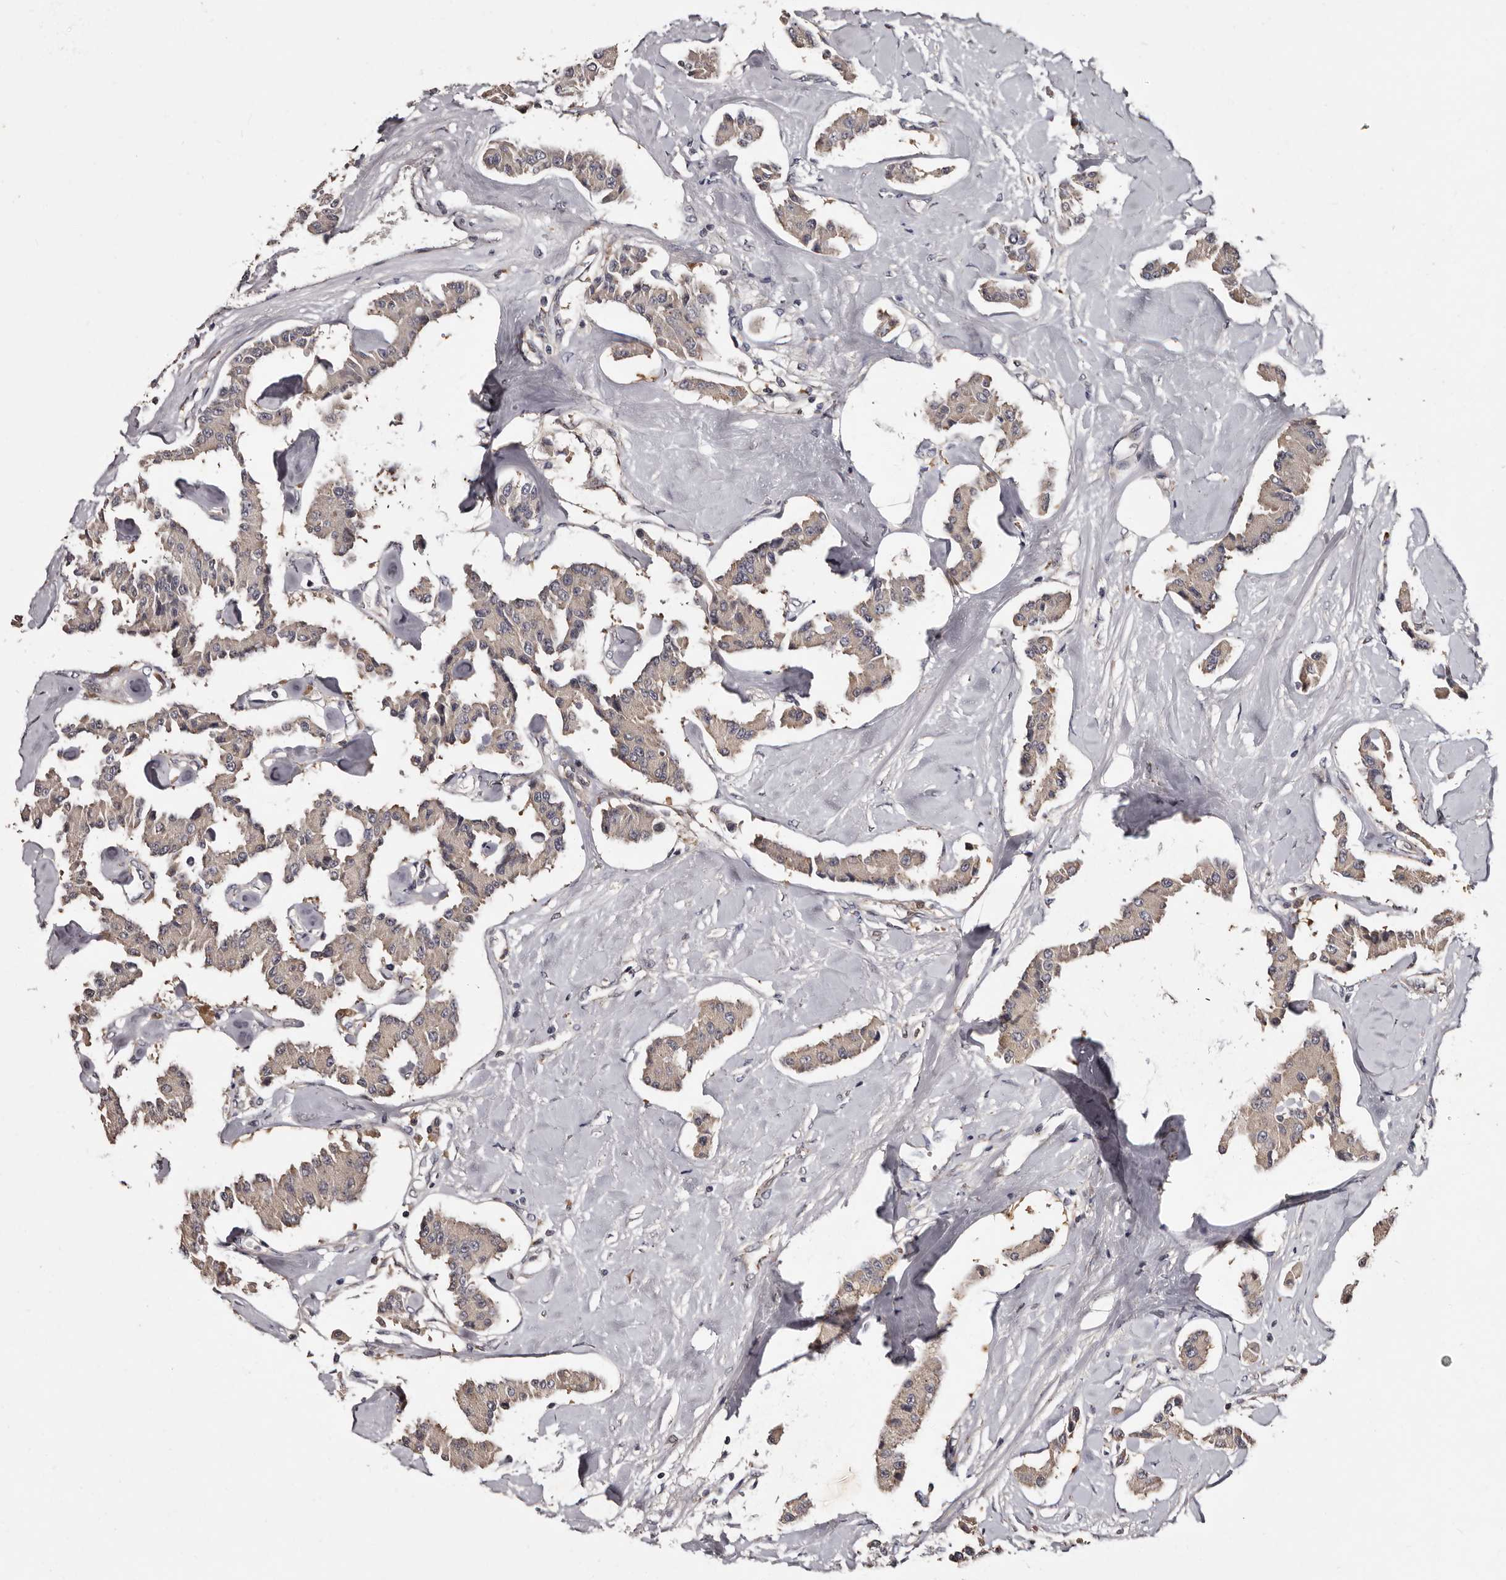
{"staining": {"intensity": "weak", "quantity": ">75%", "location": "cytoplasmic/membranous"}, "tissue": "carcinoid", "cell_type": "Tumor cells", "image_type": "cancer", "snomed": [{"axis": "morphology", "description": "Carcinoid, malignant, NOS"}, {"axis": "topography", "description": "Pancreas"}], "caption": "IHC image of human malignant carcinoid stained for a protein (brown), which exhibits low levels of weak cytoplasmic/membranous expression in about >75% of tumor cells.", "gene": "DNPH1", "patient": {"sex": "male", "age": 41}}